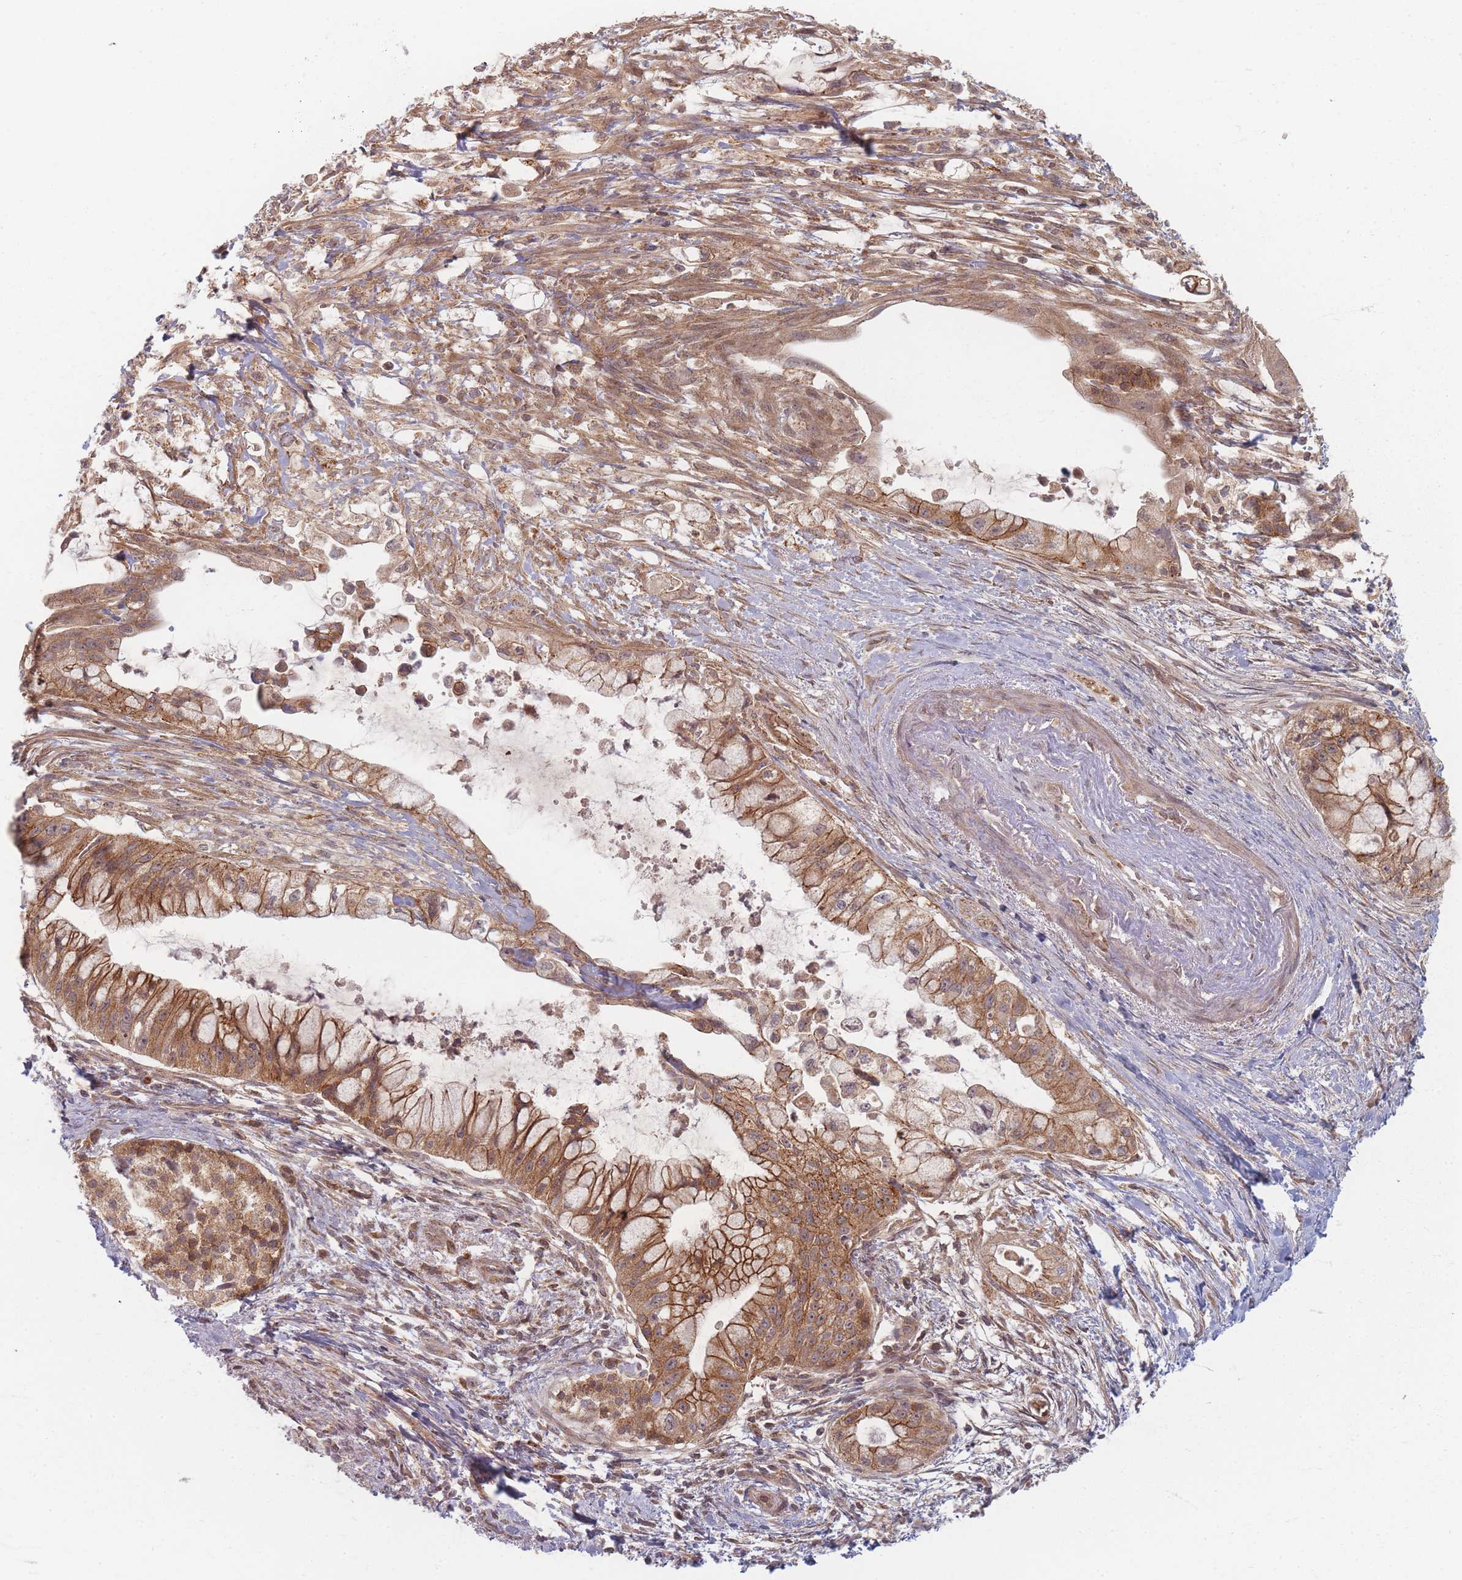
{"staining": {"intensity": "moderate", "quantity": ">75%", "location": "cytoplasmic/membranous"}, "tissue": "pancreatic cancer", "cell_type": "Tumor cells", "image_type": "cancer", "snomed": [{"axis": "morphology", "description": "Adenocarcinoma, NOS"}, {"axis": "topography", "description": "Pancreas"}], "caption": "Tumor cells demonstrate medium levels of moderate cytoplasmic/membranous expression in approximately >75% of cells in human pancreatic cancer (adenocarcinoma).", "gene": "RADX", "patient": {"sex": "male", "age": 48}}